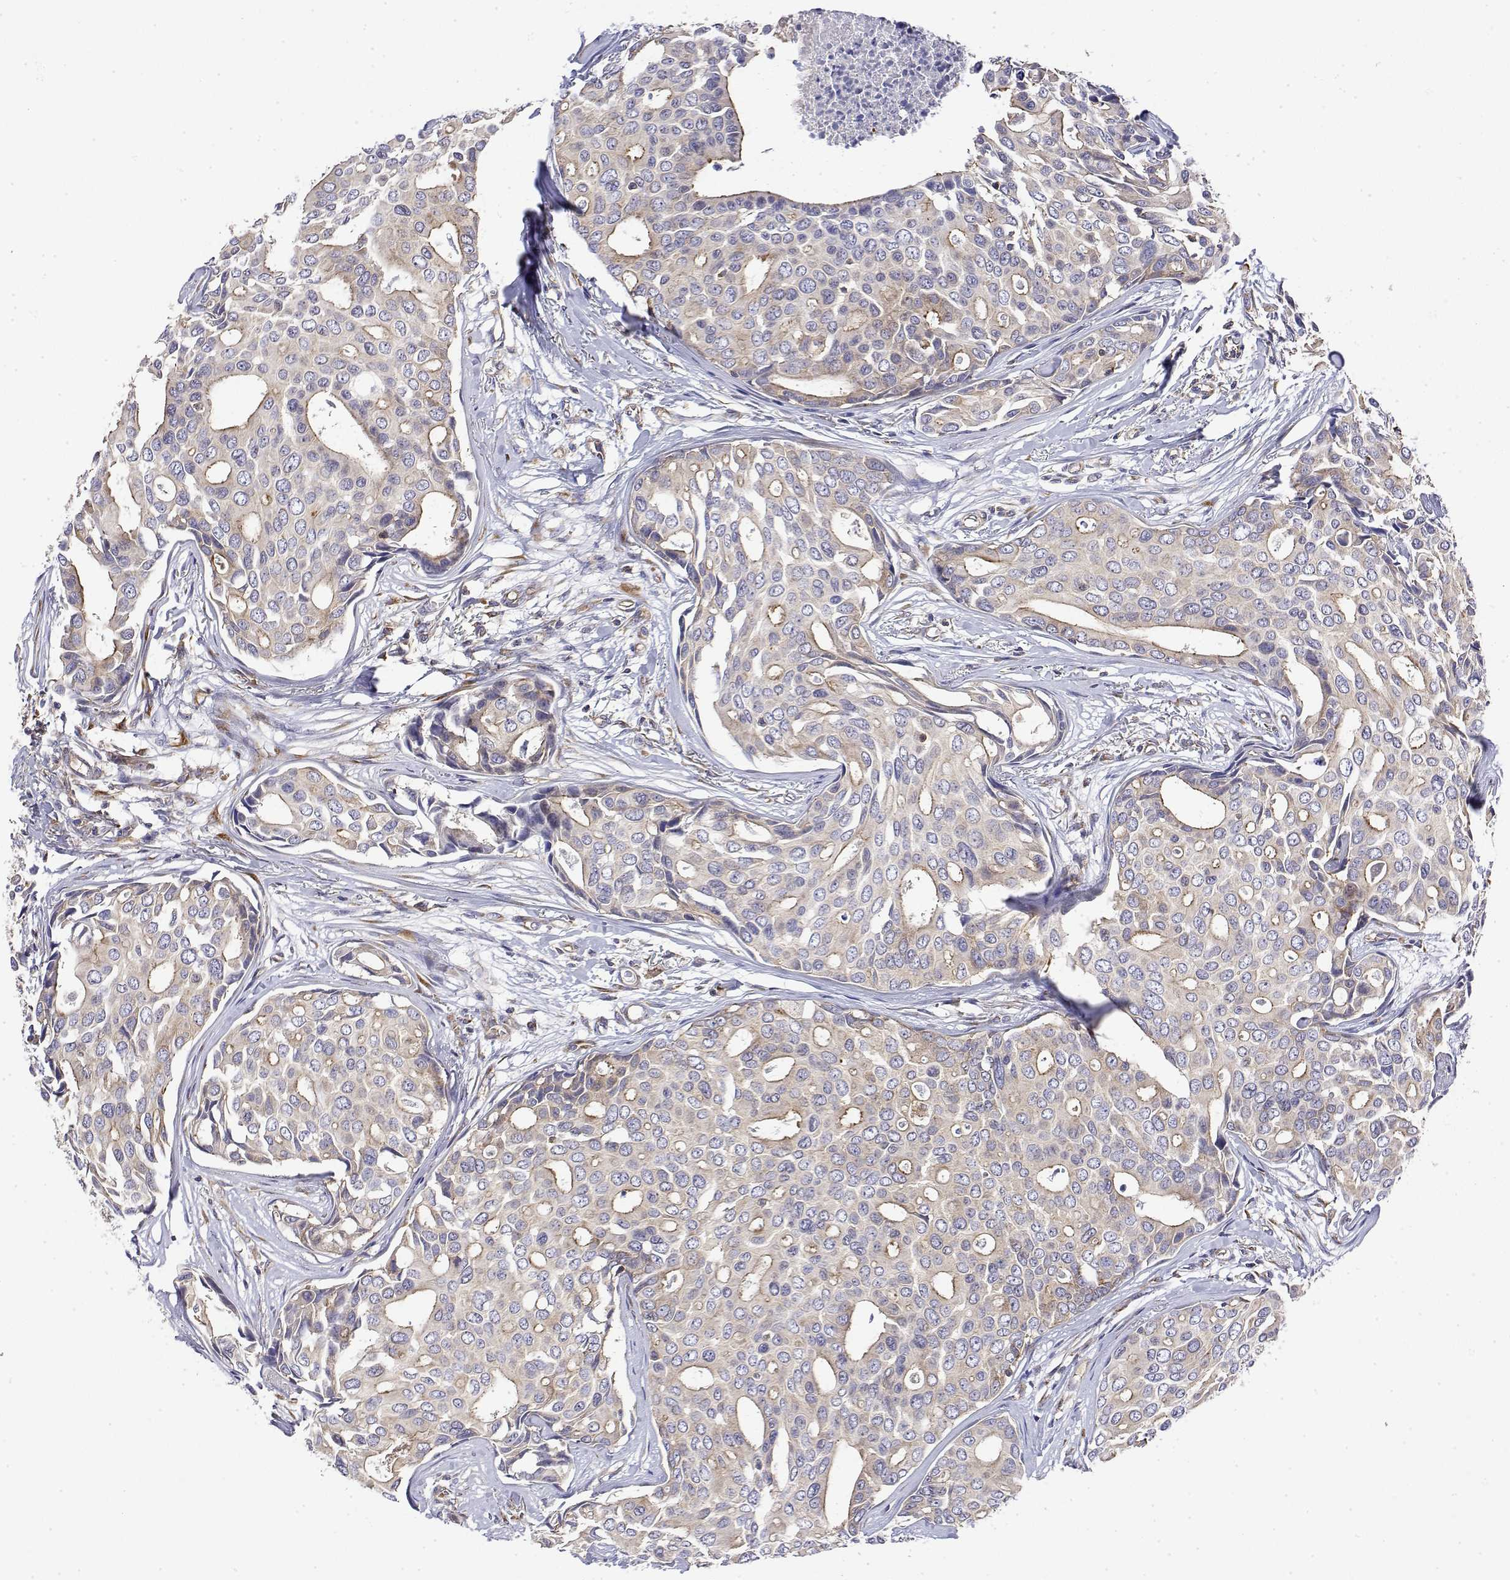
{"staining": {"intensity": "moderate", "quantity": "25%-75%", "location": "cytoplasmic/membranous"}, "tissue": "breast cancer", "cell_type": "Tumor cells", "image_type": "cancer", "snomed": [{"axis": "morphology", "description": "Duct carcinoma"}, {"axis": "topography", "description": "Breast"}], "caption": "Brown immunohistochemical staining in breast cancer (intraductal carcinoma) exhibits moderate cytoplasmic/membranous staining in about 25%-75% of tumor cells.", "gene": "EEF1G", "patient": {"sex": "female", "age": 54}}